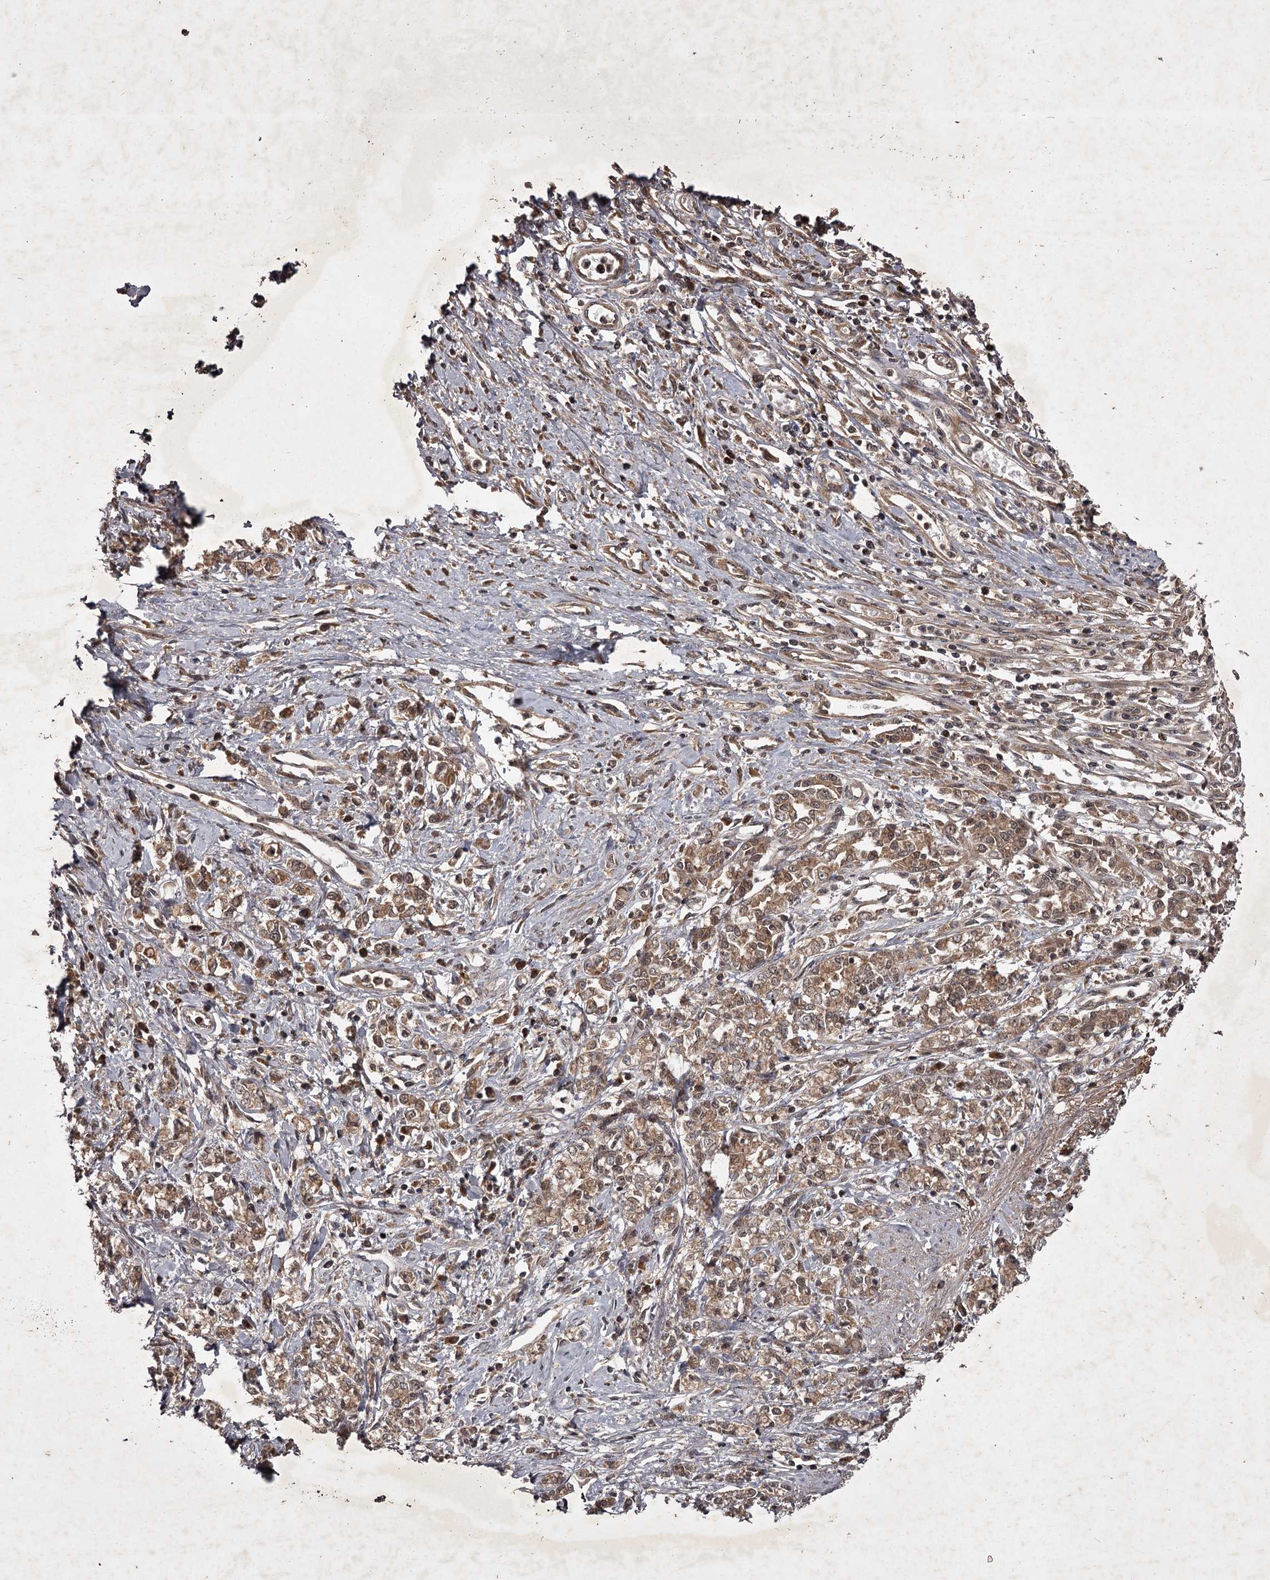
{"staining": {"intensity": "moderate", "quantity": ">75%", "location": "cytoplasmic/membranous"}, "tissue": "stomach cancer", "cell_type": "Tumor cells", "image_type": "cancer", "snomed": [{"axis": "morphology", "description": "Adenocarcinoma, NOS"}, {"axis": "topography", "description": "Stomach"}], "caption": "Immunohistochemical staining of human stomach adenocarcinoma shows medium levels of moderate cytoplasmic/membranous expression in approximately >75% of tumor cells.", "gene": "TBC1D23", "patient": {"sex": "female", "age": 76}}